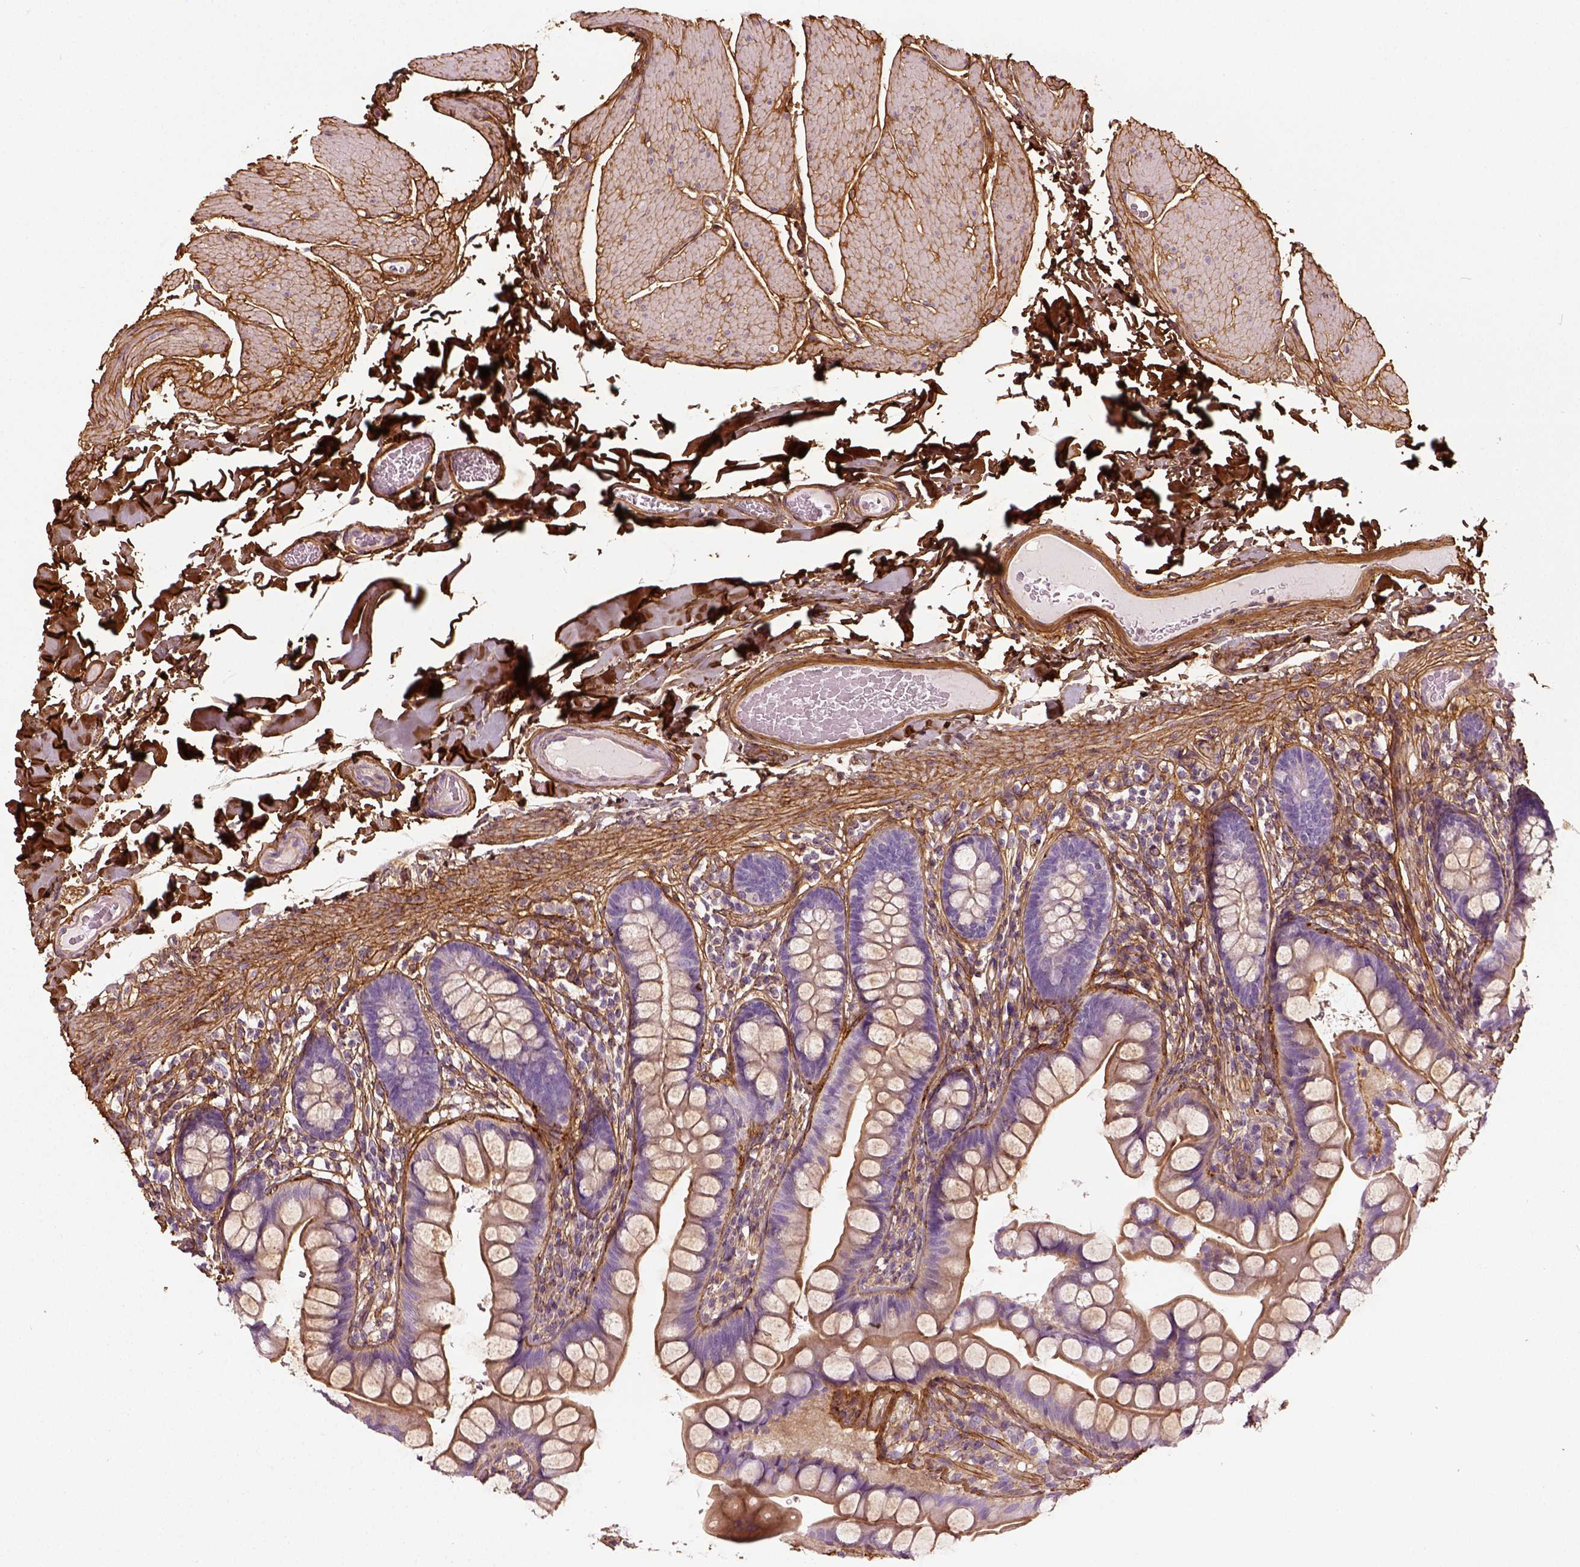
{"staining": {"intensity": "moderate", "quantity": "25%-75%", "location": "cytoplasmic/membranous"}, "tissue": "small intestine", "cell_type": "Glandular cells", "image_type": "normal", "snomed": [{"axis": "morphology", "description": "Normal tissue, NOS"}, {"axis": "topography", "description": "Small intestine"}], "caption": "A photomicrograph of small intestine stained for a protein shows moderate cytoplasmic/membranous brown staining in glandular cells. The staining was performed using DAB (3,3'-diaminobenzidine), with brown indicating positive protein expression. Nuclei are stained blue with hematoxylin.", "gene": "COL6A2", "patient": {"sex": "male", "age": 70}}